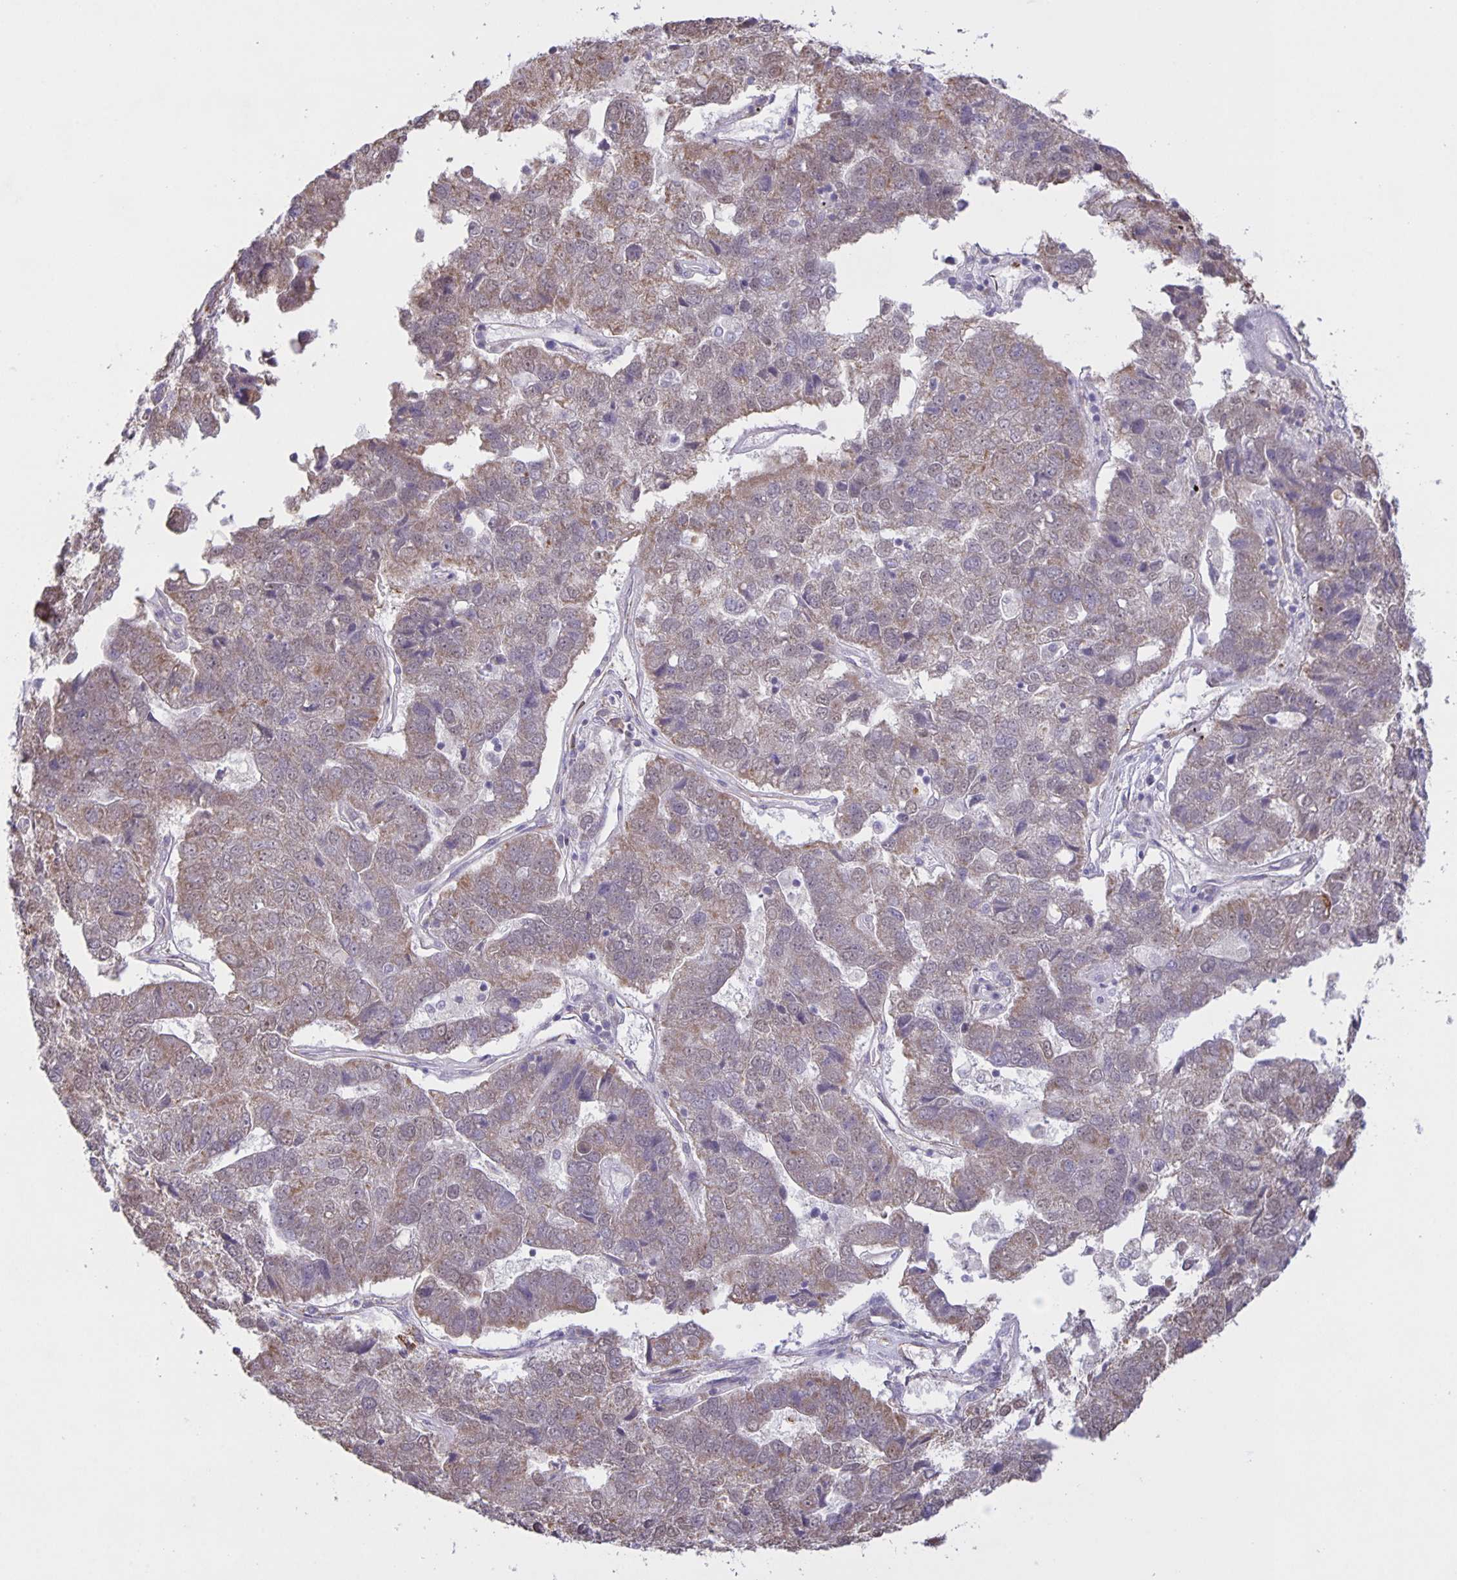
{"staining": {"intensity": "negative", "quantity": "none", "location": "none"}, "tissue": "pancreatic cancer", "cell_type": "Tumor cells", "image_type": "cancer", "snomed": [{"axis": "morphology", "description": "Adenocarcinoma, NOS"}, {"axis": "topography", "description": "Pancreas"}], "caption": "Protein analysis of pancreatic adenocarcinoma demonstrates no significant positivity in tumor cells.", "gene": "SRCIN1", "patient": {"sex": "female", "age": 61}}